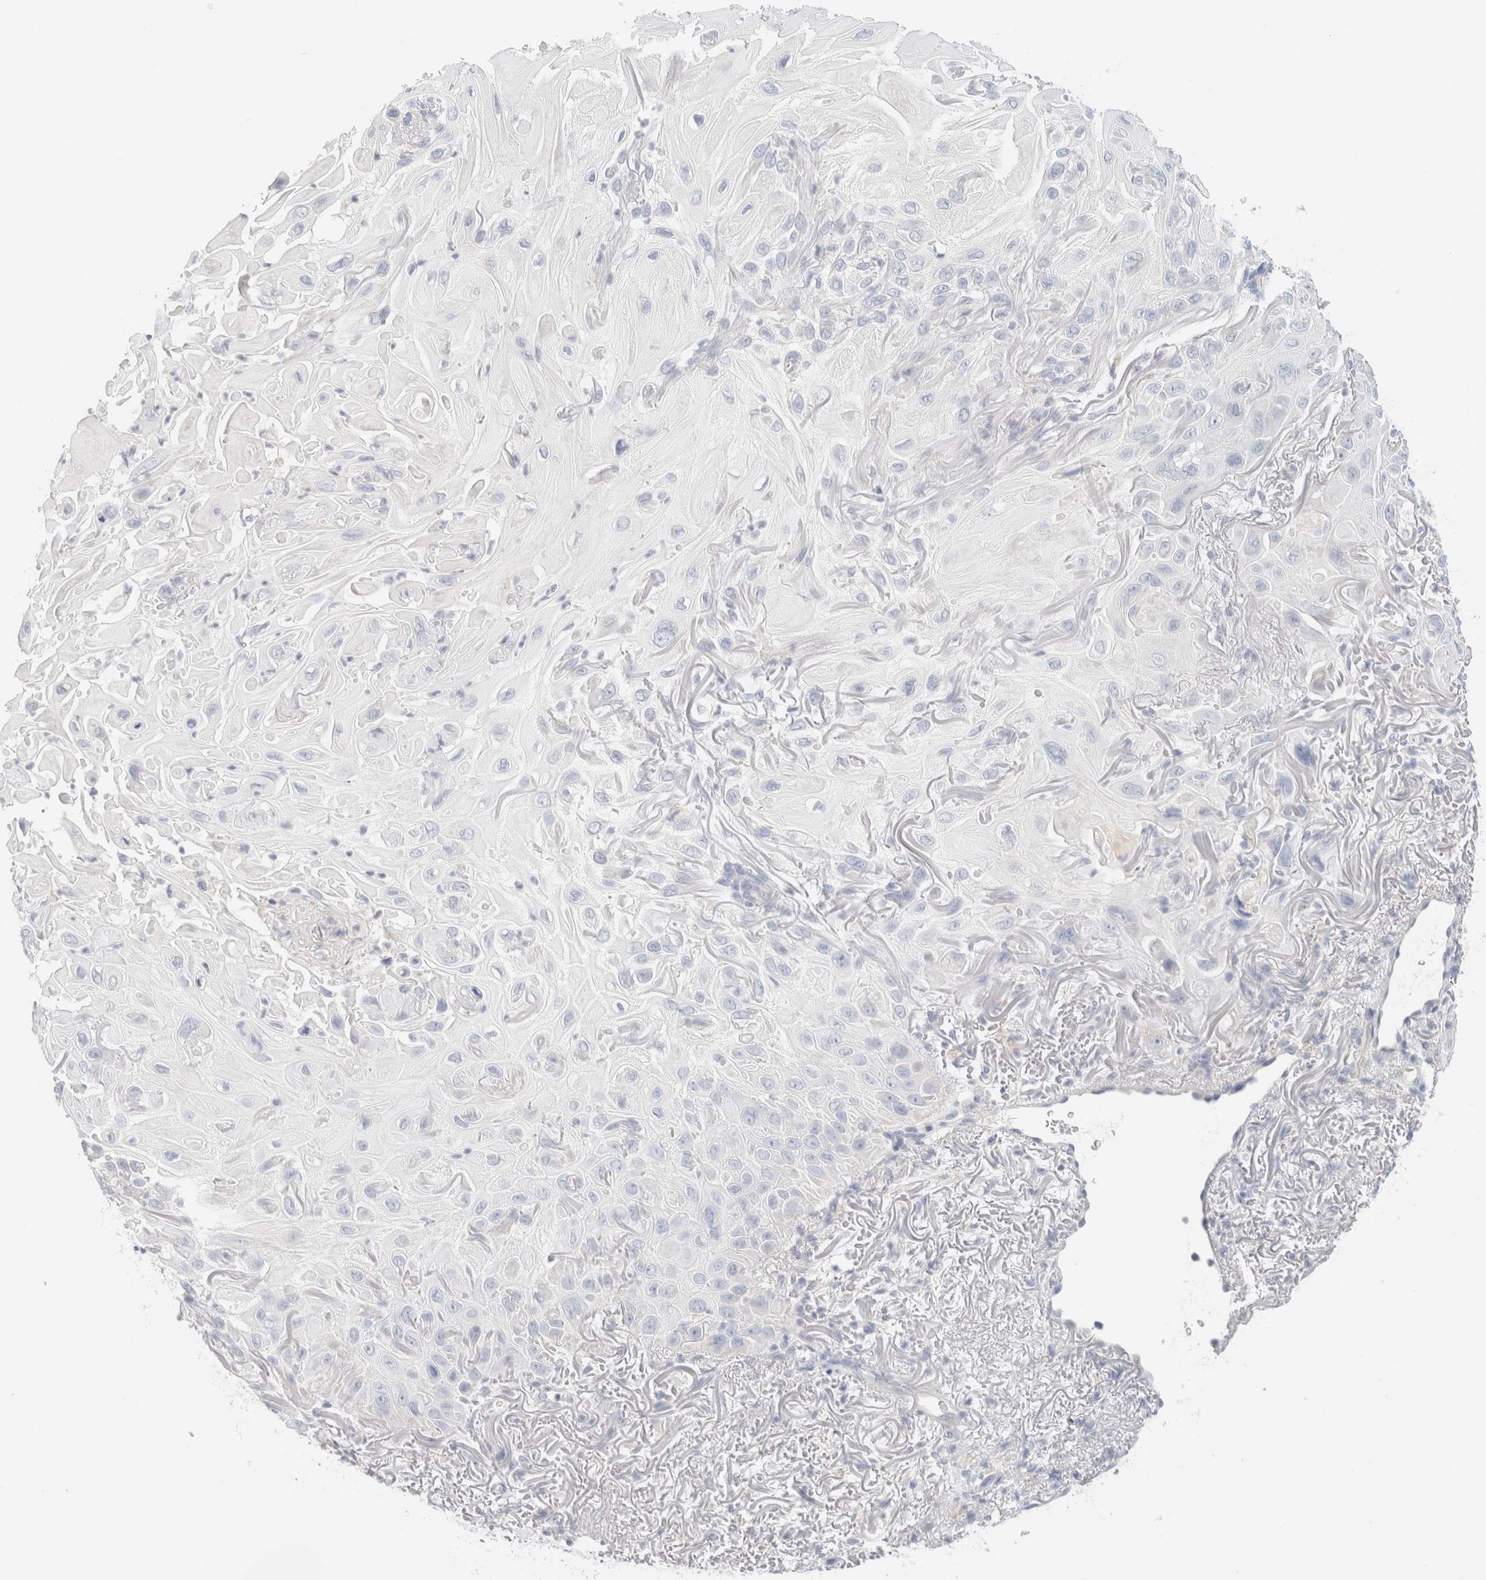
{"staining": {"intensity": "negative", "quantity": "none", "location": "none"}, "tissue": "skin cancer", "cell_type": "Tumor cells", "image_type": "cancer", "snomed": [{"axis": "morphology", "description": "Squamous cell carcinoma, NOS"}, {"axis": "topography", "description": "Skin"}], "caption": "Skin cancer was stained to show a protein in brown. There is no significant positivity in tumor cells.", "gene": "HEXD", "patient": {"sex": "female", "age": 77}}